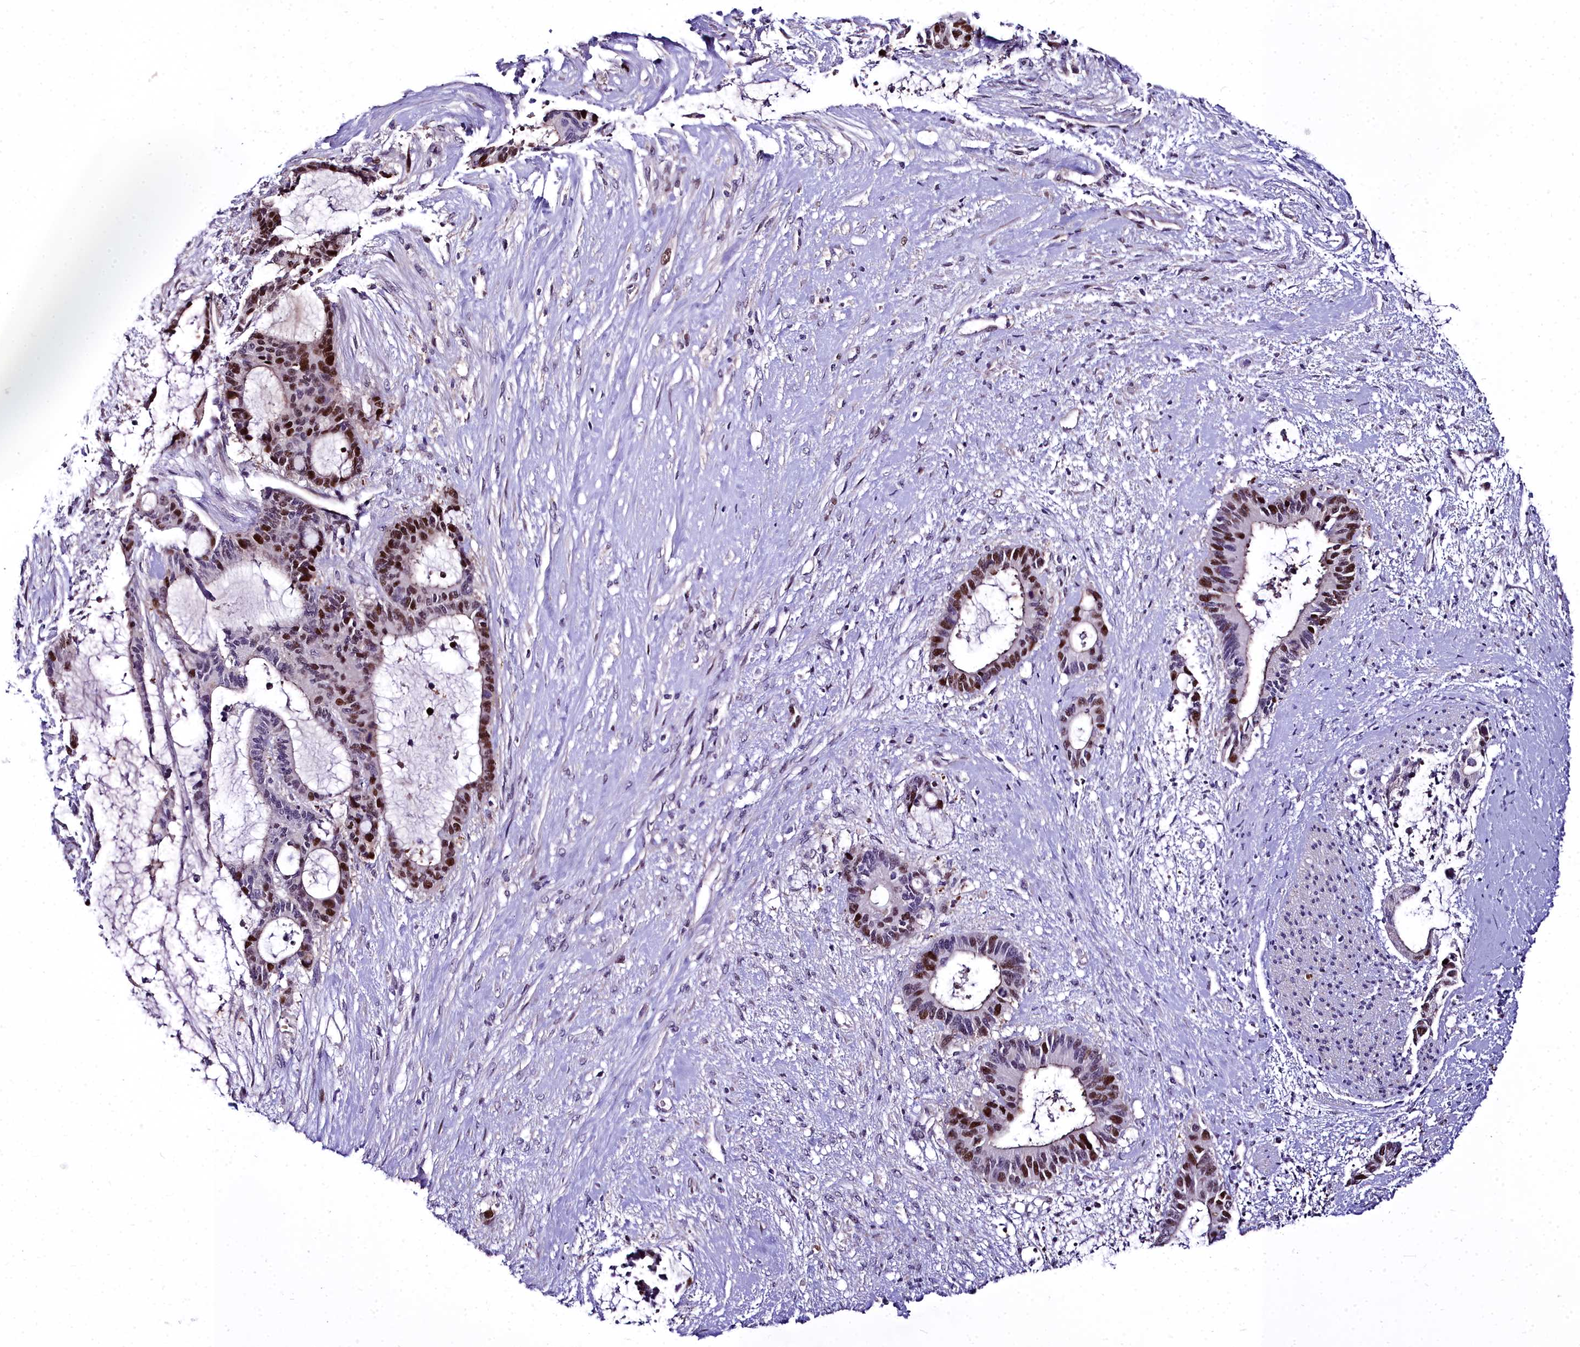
{"staining": {"intensity": "strong", "quantity": "25%-75%", "location": "nuclear"}, "tissue": "liver cancer", "cell_type": "Tumor cells", "image_type": "cancer", "snomed": [{"axis": "morphology", "description": "Normal tissue, NOS"}, {"axis": "morphology", "description": "Cholangiocarcinoma"}, {"axis": "topography", "description": "Liver"}, {"axis": "topography", "description": "Peripheral nerve tissue"}], "caption": "Strong nuclear expression is seen in approximately 25%-75% of tumor cells in liver cholangiocarcinoma.", "gene": "TRIML2", "patient": {"sex": "female", "age": 73}}